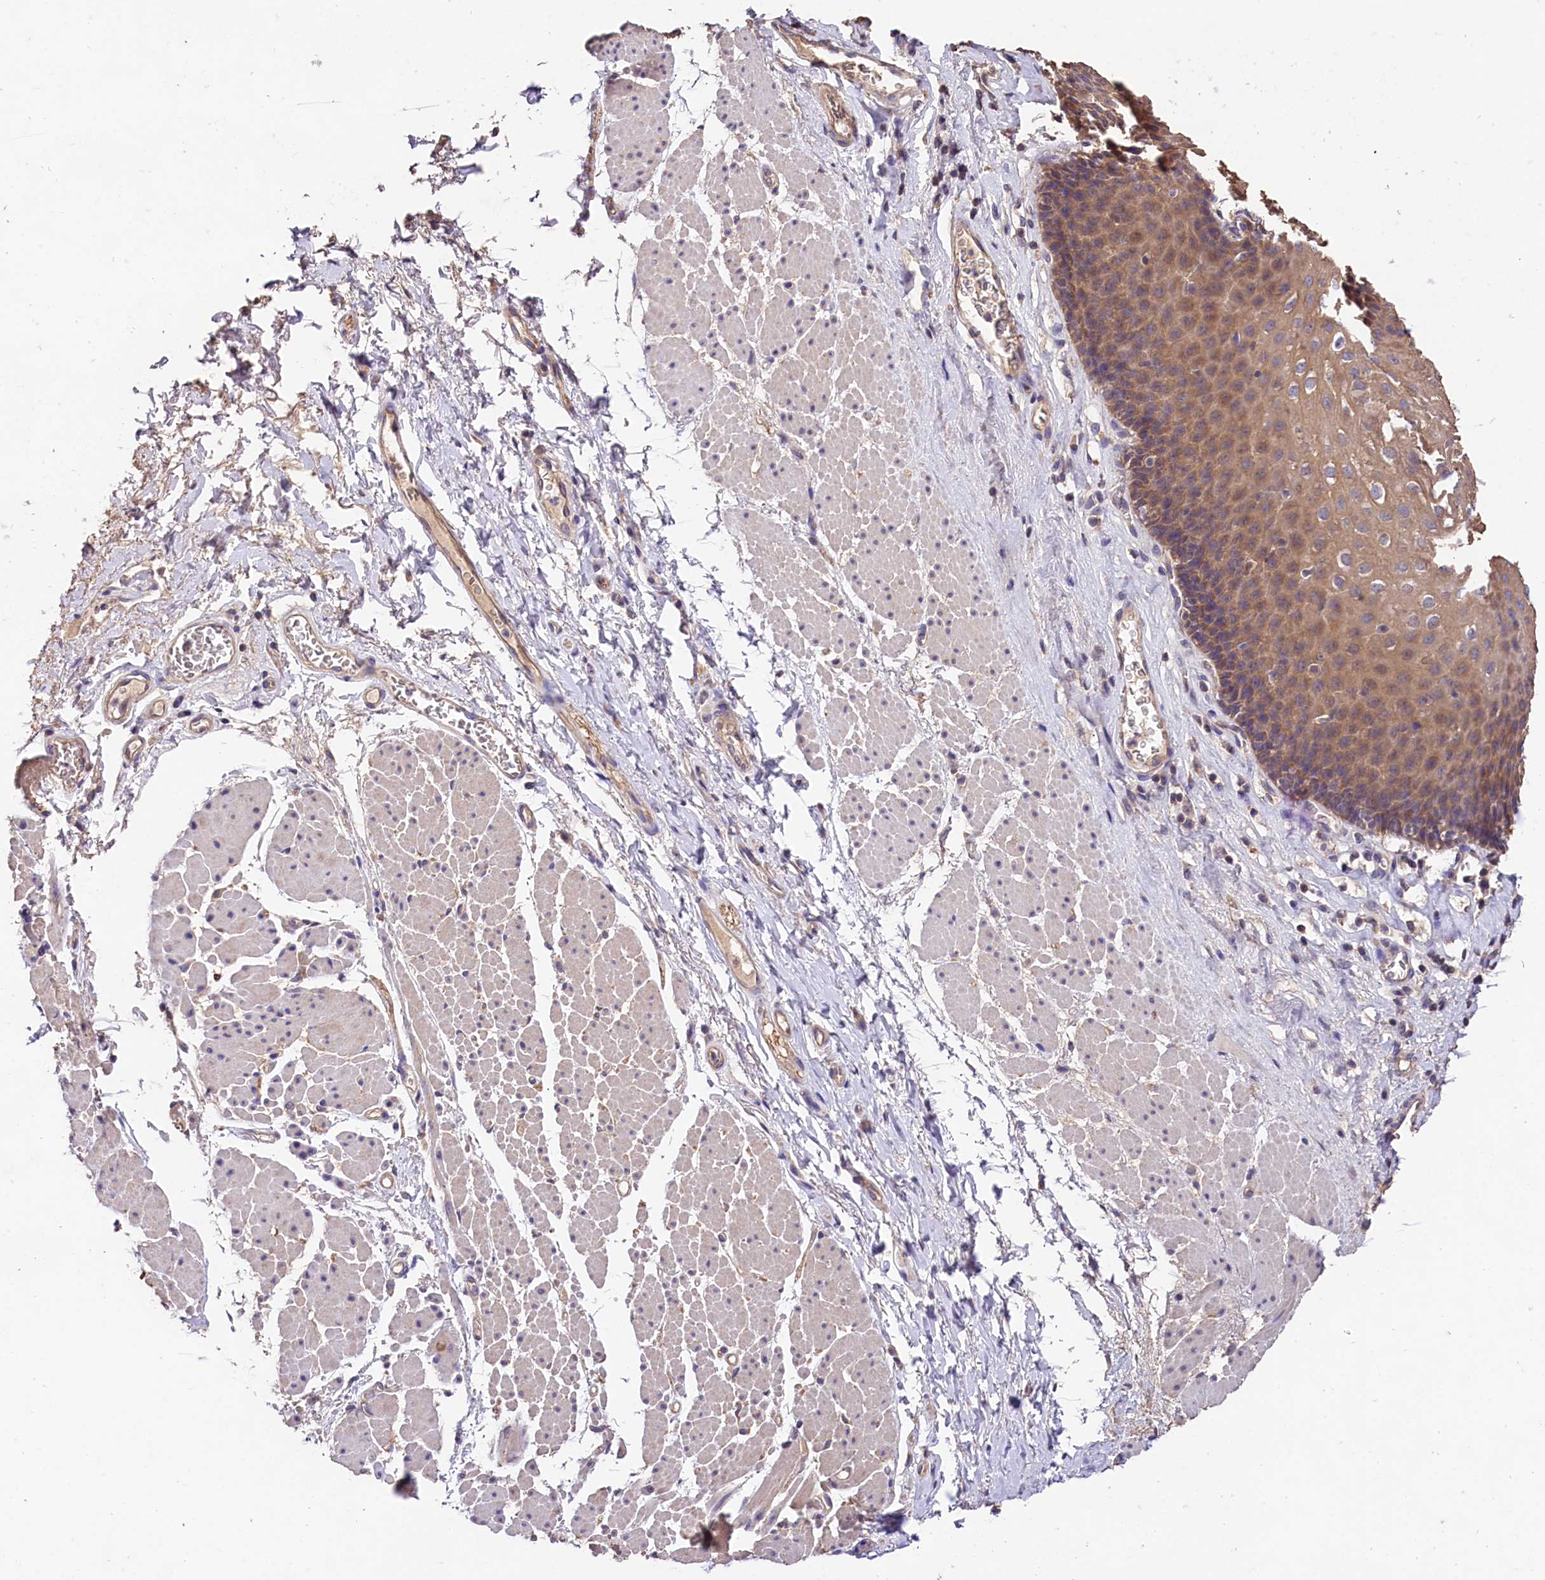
{"staining": {"intensity": "moderate", "quantity": ">75%", "location": "cytoplasmic/membranous"}, "tissue": "esophagus", "cell_type": "Squamous epithelial cells", "image_type": "normal", "snomed": [{"axis": "morphology", "description": "Normal tissue, NOS"}, {"axis": "topography", "description": "Esophagus"}], "caption": "Immunohistochemical staining of normal esophagus reveals moderate cytoplasmic/membranous protein staining in approximately >75% of squamous epithelial cells. (DAB IHC with brightfield microscopy, high magnification).", "gene": "OAS3", "patient": {"sex": "female", "age": 66}}